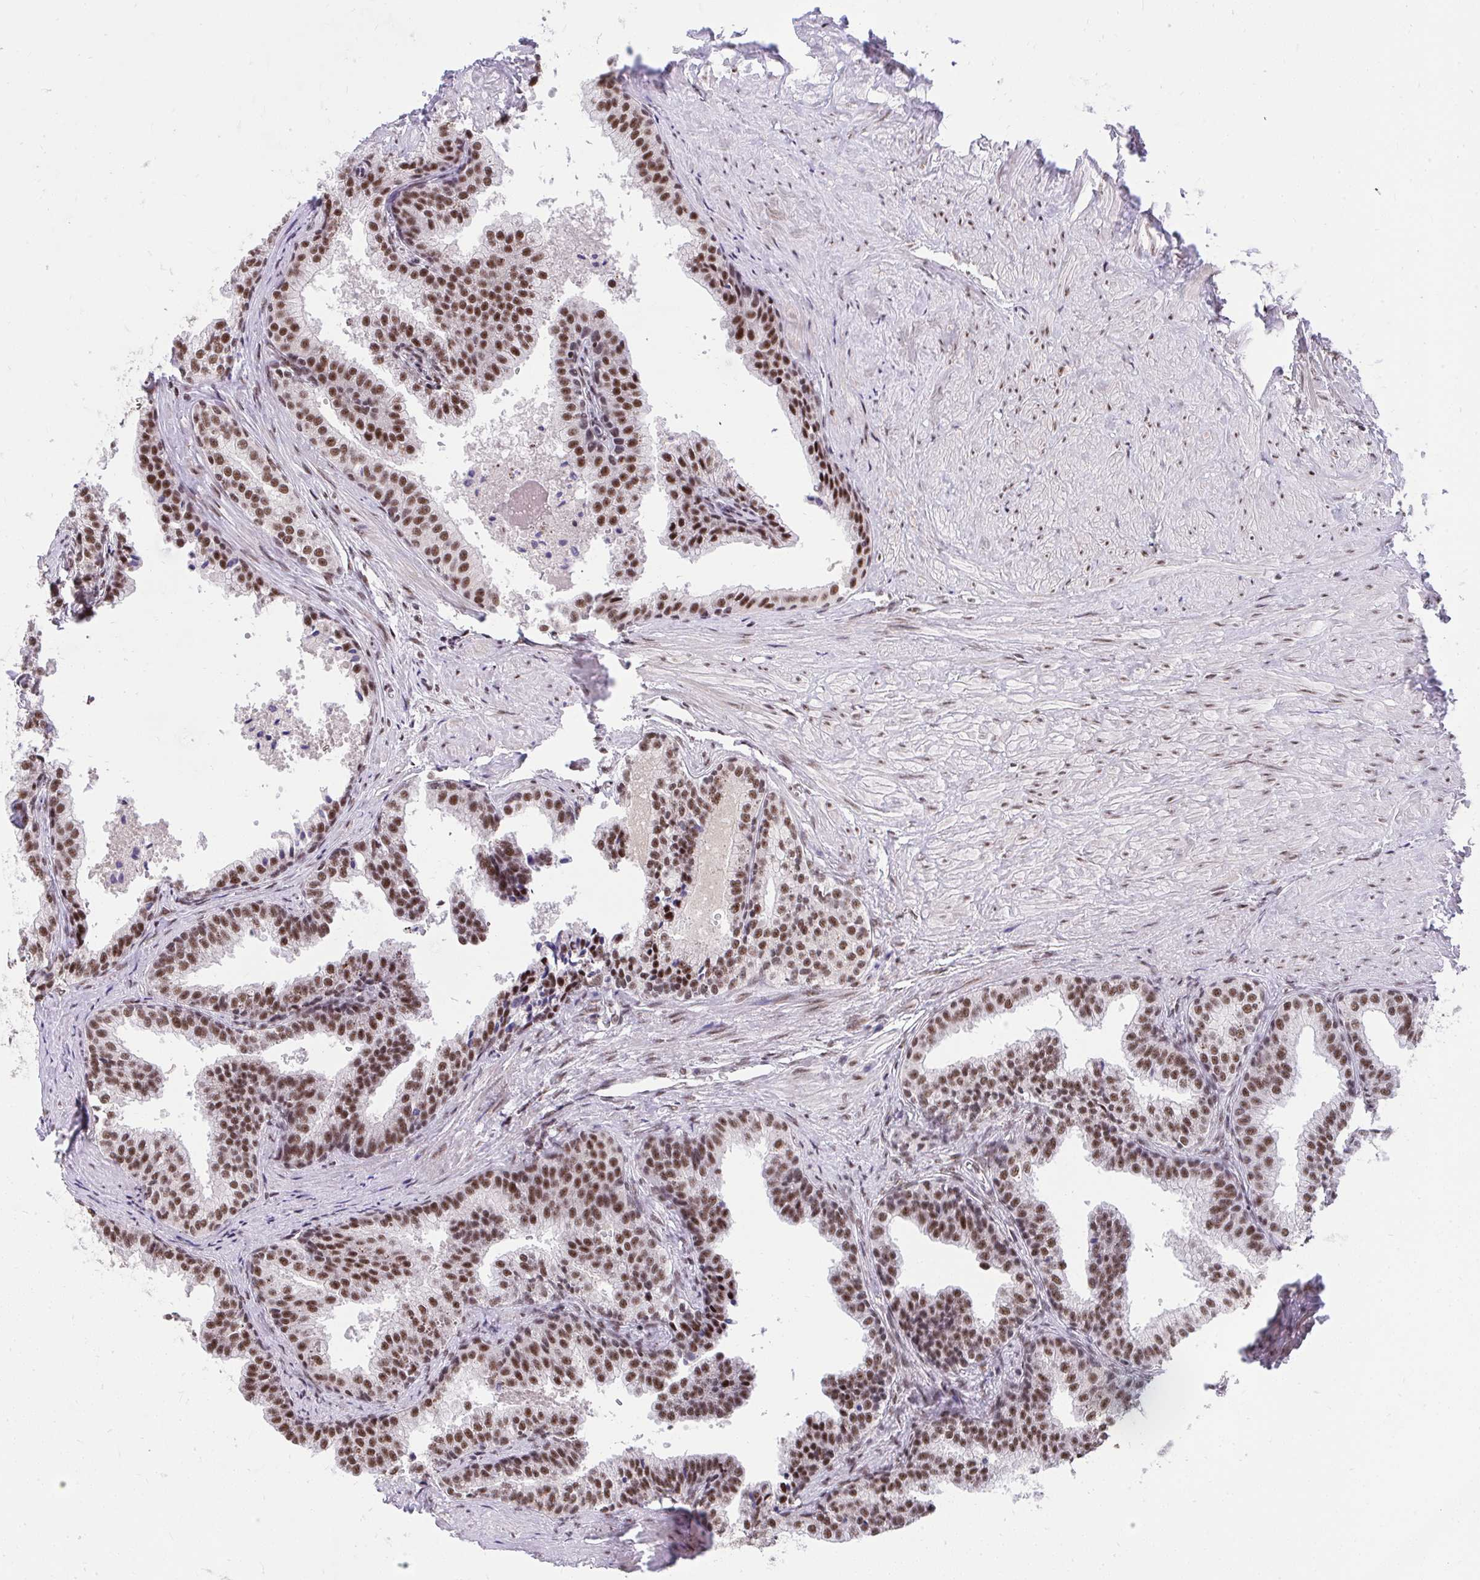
{"staining": {"intensity": "moderate", "quantity": ">75%", "location": "nuclear"}, "tissue": "prostate", "cell_type": "Glandular cells", "image_type": "normal", "snomed": [{"axis": "morphology", "description": "Normal tissue, NOS"}, {"axis": "topography", "description": "Prostate"}, {"axis": "topography", "description": "Peripheral nerve tissue"}], "caption": "DAB (3,3'-diaminobenzidine) immunohistochemical staining of benign human prostate reveals moderate nuclear protein expression in approximately >75% of glandular cells. Immunohistochemistry stains the protein of interest in brown and the nuclei are stained blue.", "gene": "SYNE4", "patient": {"sex": "male", "age": 55}}